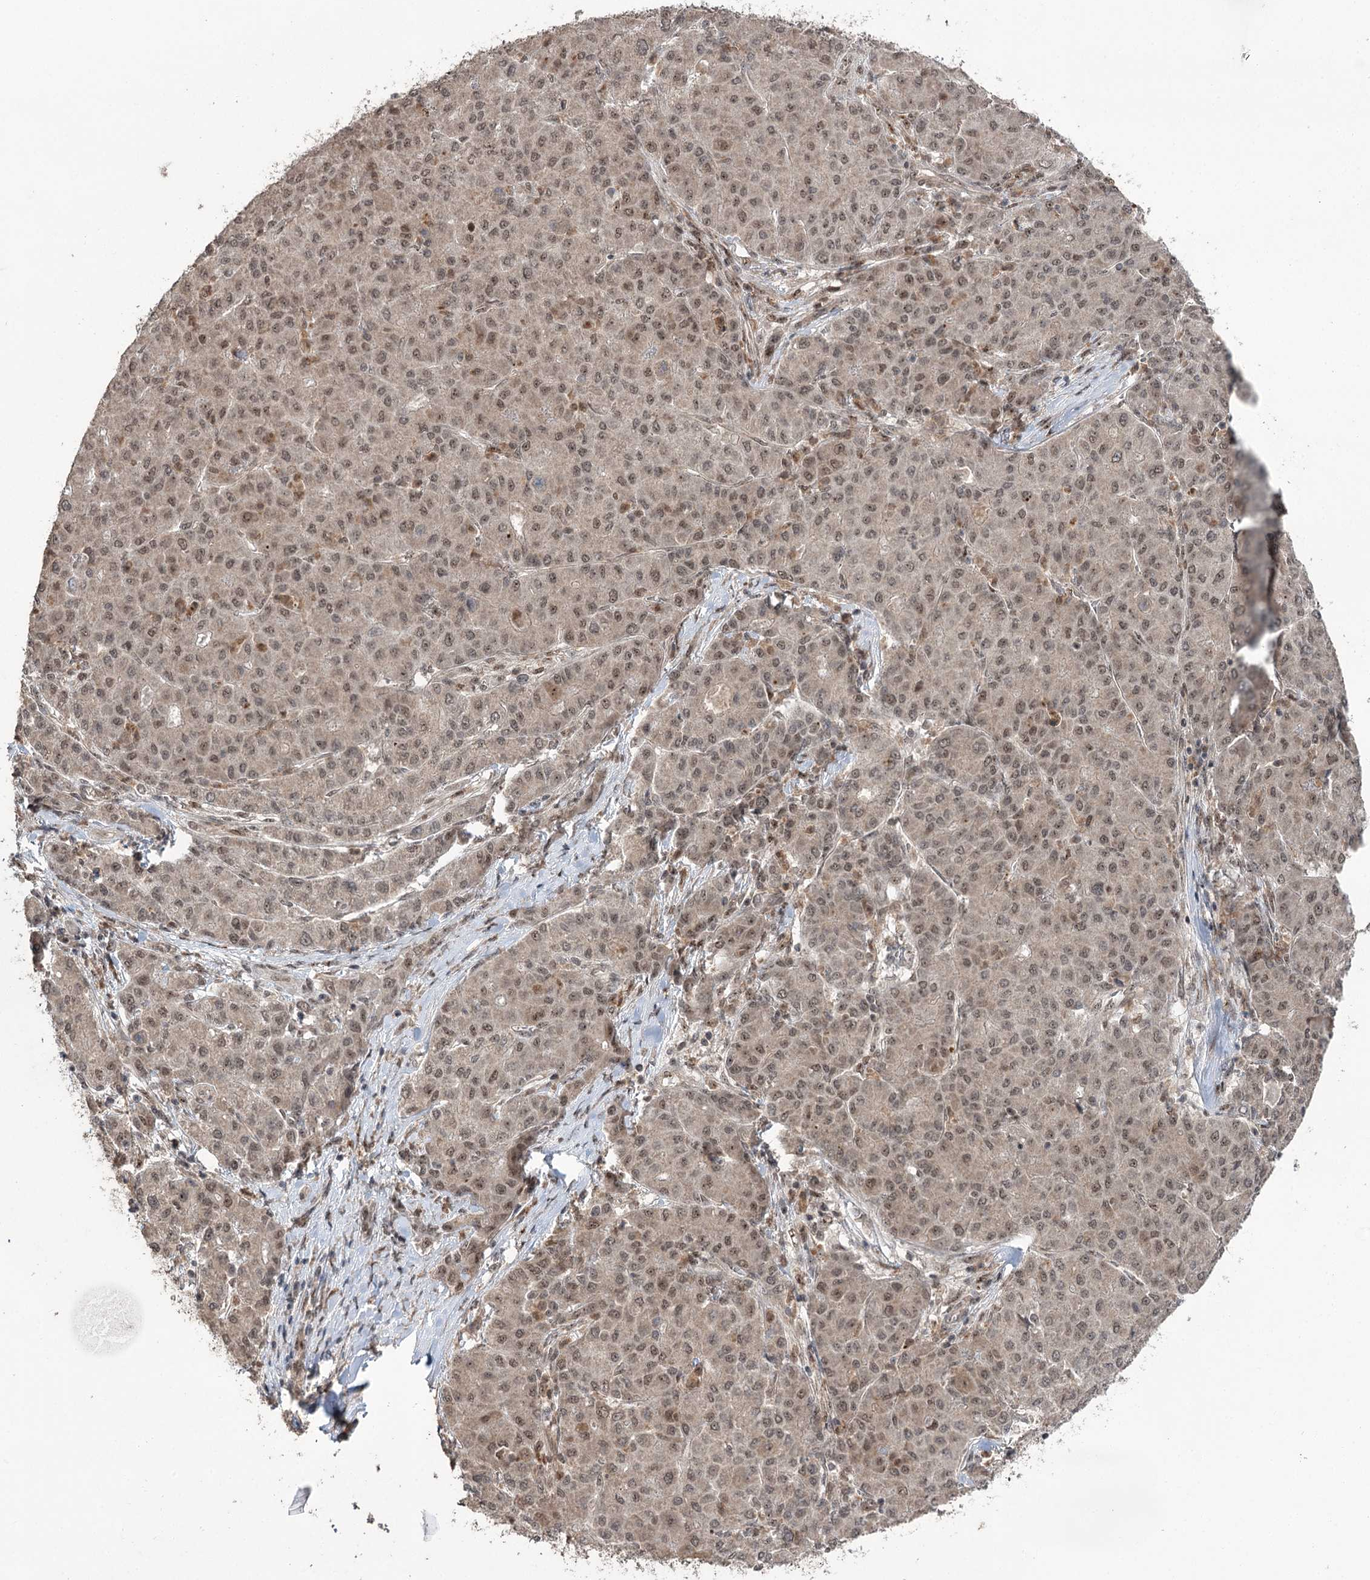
{"staining": {"intensity": "moderate", "quantity": "25%-75%", "location": "nuclear"}, "tissue": "liver cancer", "cell_type": "Tumor cells", "image_type": "cancer", "snomed": [{"axis": "morphology", "description": "Carcinoma, Hepatocellular, NOS"}, {"axis": "topography", "description": "Liver"}], "caption": "The histopathology image reveals immunohistochemical staining of liver cancer (hepatocellular carcinoma). There is moderate nuclear expression is appreciated in about 25%-75% of tumor cells.", "gene": "ERCC3", "patient": {"sex": "male", "age": 65}}